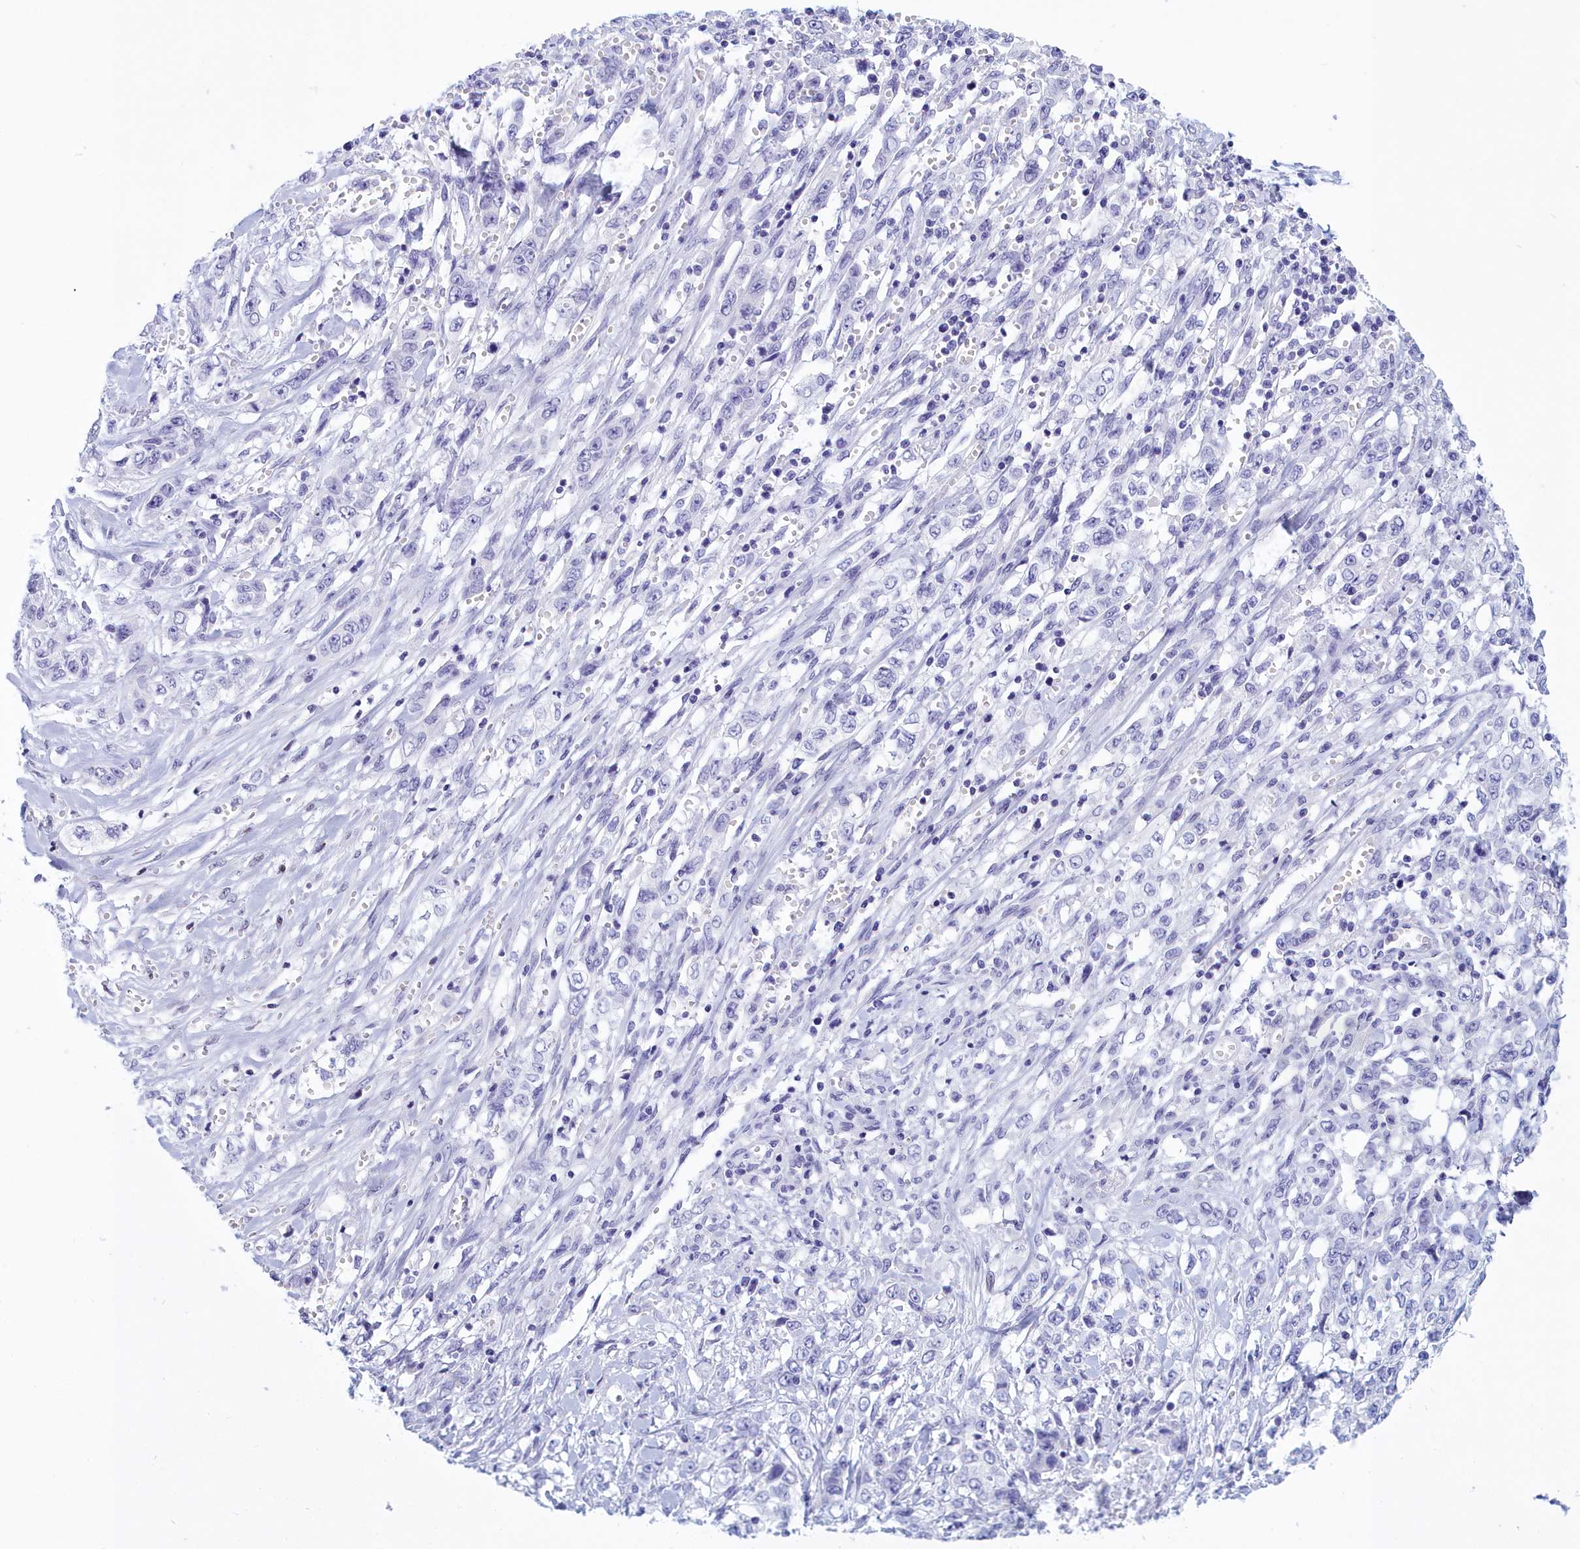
{"staining": {"intensity": "negative", "quantity": "none", "location": "none"}, "tissue": "stomach cancer", "cell_type": "Tumor cells", "image_type": "cancer", "snomed": [{"axis": "morphology", "description": "Adenocarcinoma, NOS"}, {"axis": "topography", "description": "Stomach, upper"}], "caption": "Photomicrograph shows no protein staining in tumor cells of adenocarcinoma (stomach) tissue. (IHC, brightfield microscopy, high magnification).", "gene": "TMEM97", "patient": {"sex": "male", "age": 62}}